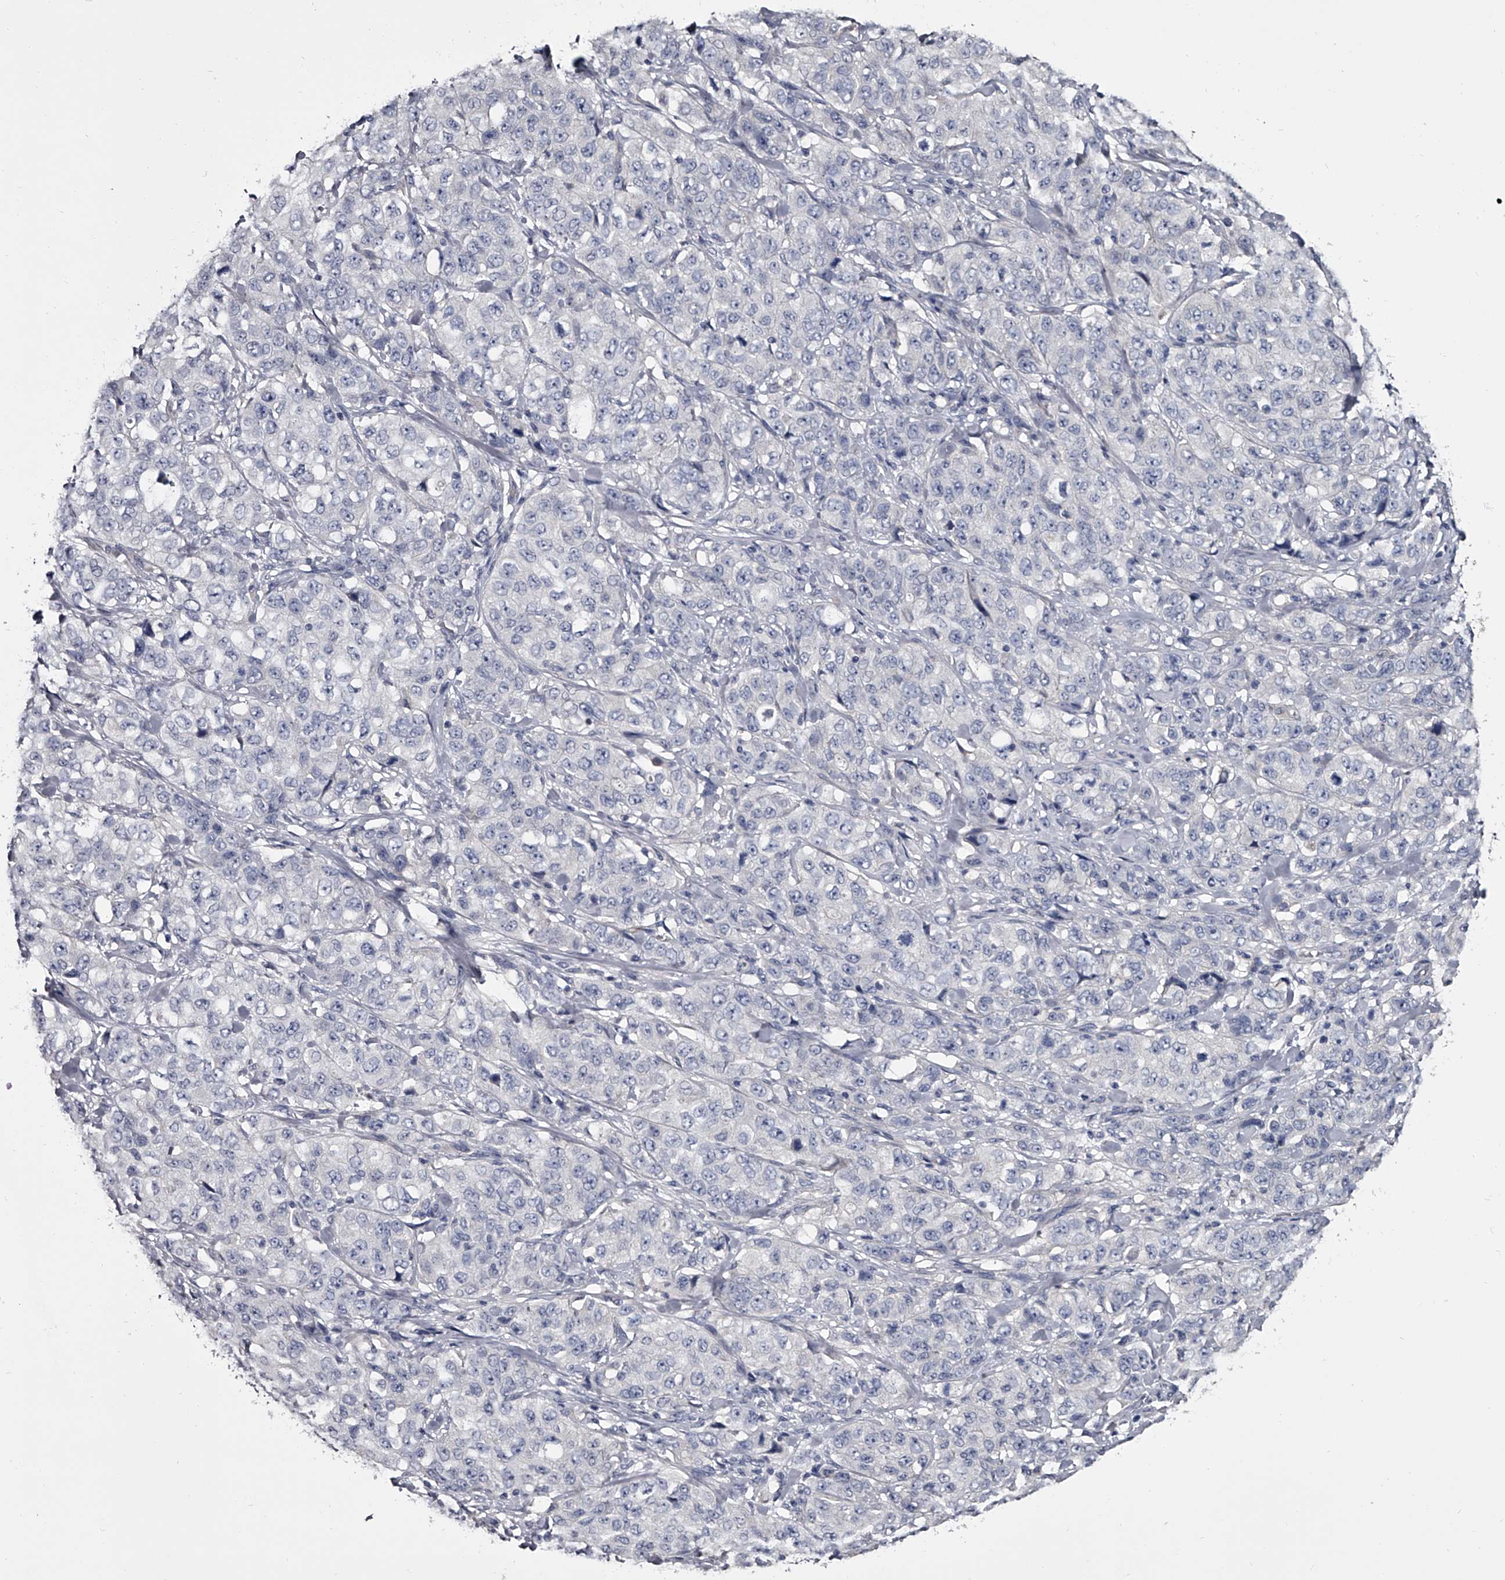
{"staining": {"intensity": "negative", "quantity": "none", "location": "none"}, "tissue": "stomach cancer", "cell_type": "Tumor cells", "image_type": "cancer", "snomed": [{"axis": "morphology", "description": "Adenocarcinoma, NOS"}, {"axis": "topography", "description": "Stomach"}], "caption": "The micrograph shows no staining of tumor cells in stomach adenocarcinoma. (DAB immunohistochemistry (IHC) visualized using brightfield microscopy, high magnification).", "gene": "GAPVD1", "patient": {"sex": "male", "age": 48}}